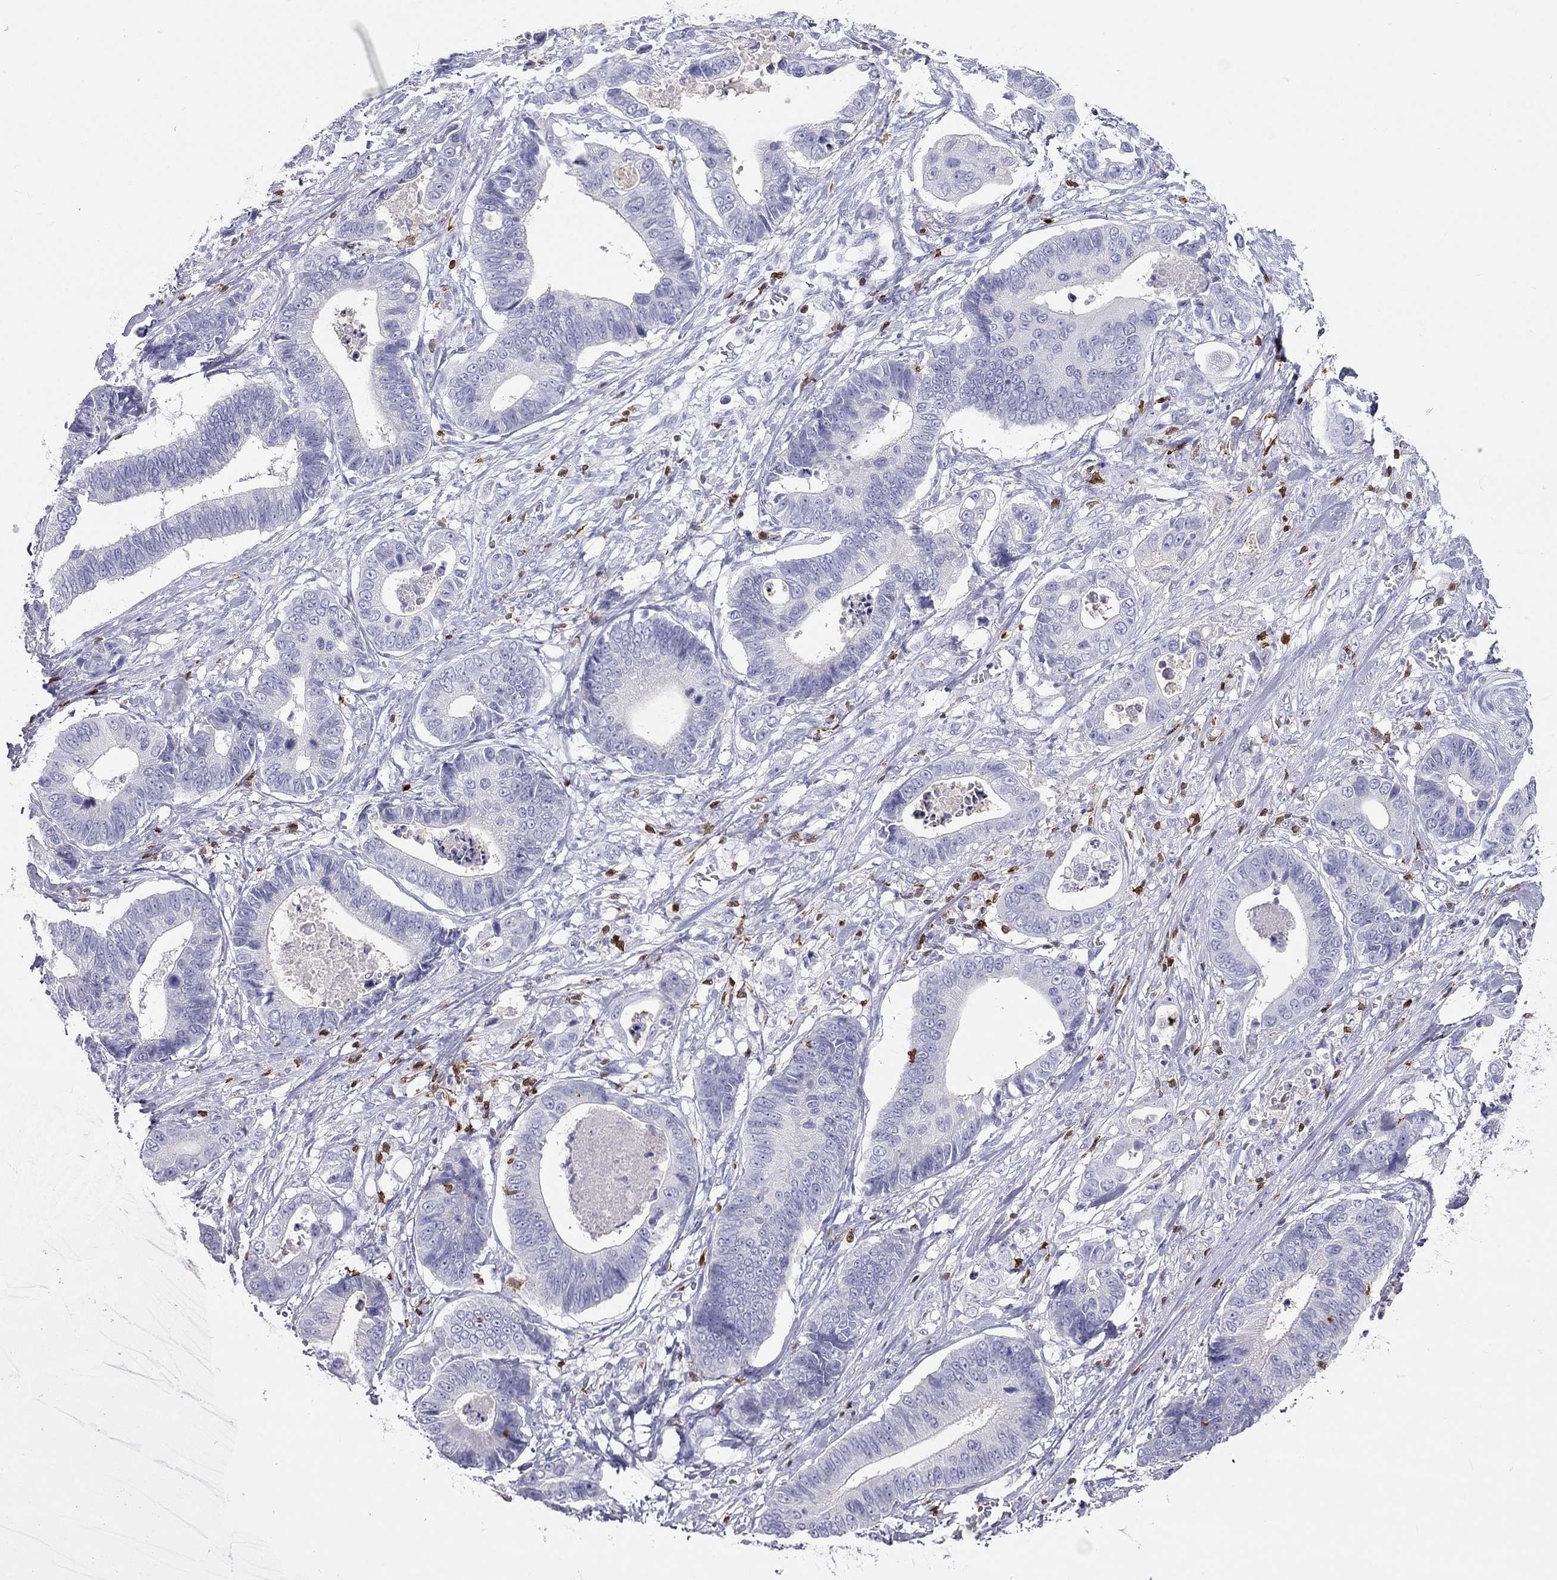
{"staining": {"intensity": "negative", "quantity": "none", "location": "none"}, "tissue": "stomach cancer", "cell_type": "Tumor cells", "image_type": "cancer", "snomed": [{"axis": "morphology", "description": "Adenocarcinoma, NOS"}, {"axis": "topography", "description": "Stomach"}], "caption": "The image reveals no significant staining in tumor cells of adenocarcinoma (stomach). Nuclei are stained in blue.", "gene": "SH2D2A", "patient": {"sex": "male", "age": 84}}